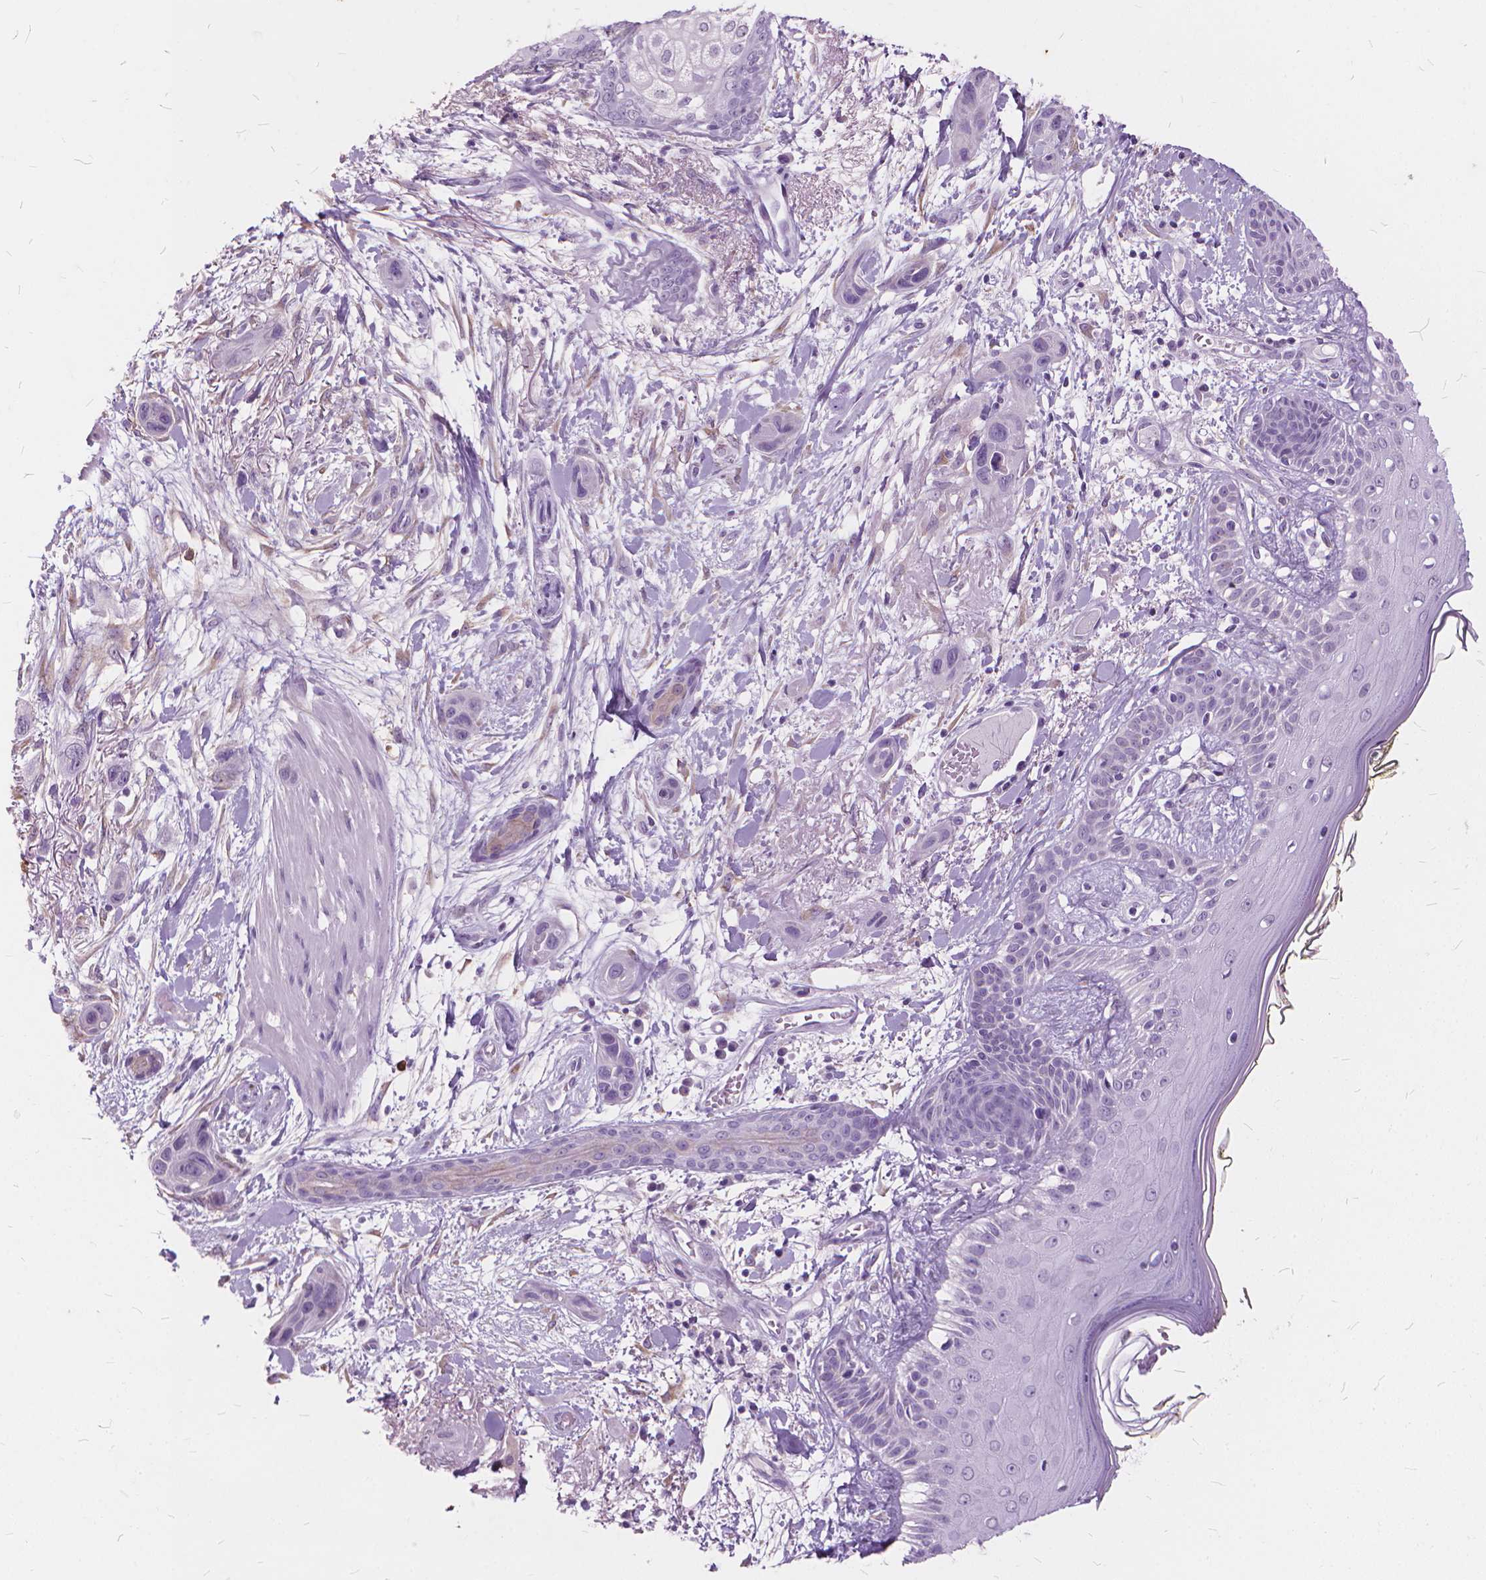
{"staining": {"intensity": "negative", "quantity": "none", "location": "none"}, "tissue": "skin cancer", "cell_type": "Tumor cells", "image_type": "cancer", "snomed": [{"axis": "morphology", "description": "Squamous cell carcinoma, NOS"}, {"axis": "topography", "description": "Skin"}], "caption": "Tumor cells are negative for protein expression in human squamous cell carcinoma (skin).", "gene": "DNM1", "patient": {"sex": "male", "age": 79}}